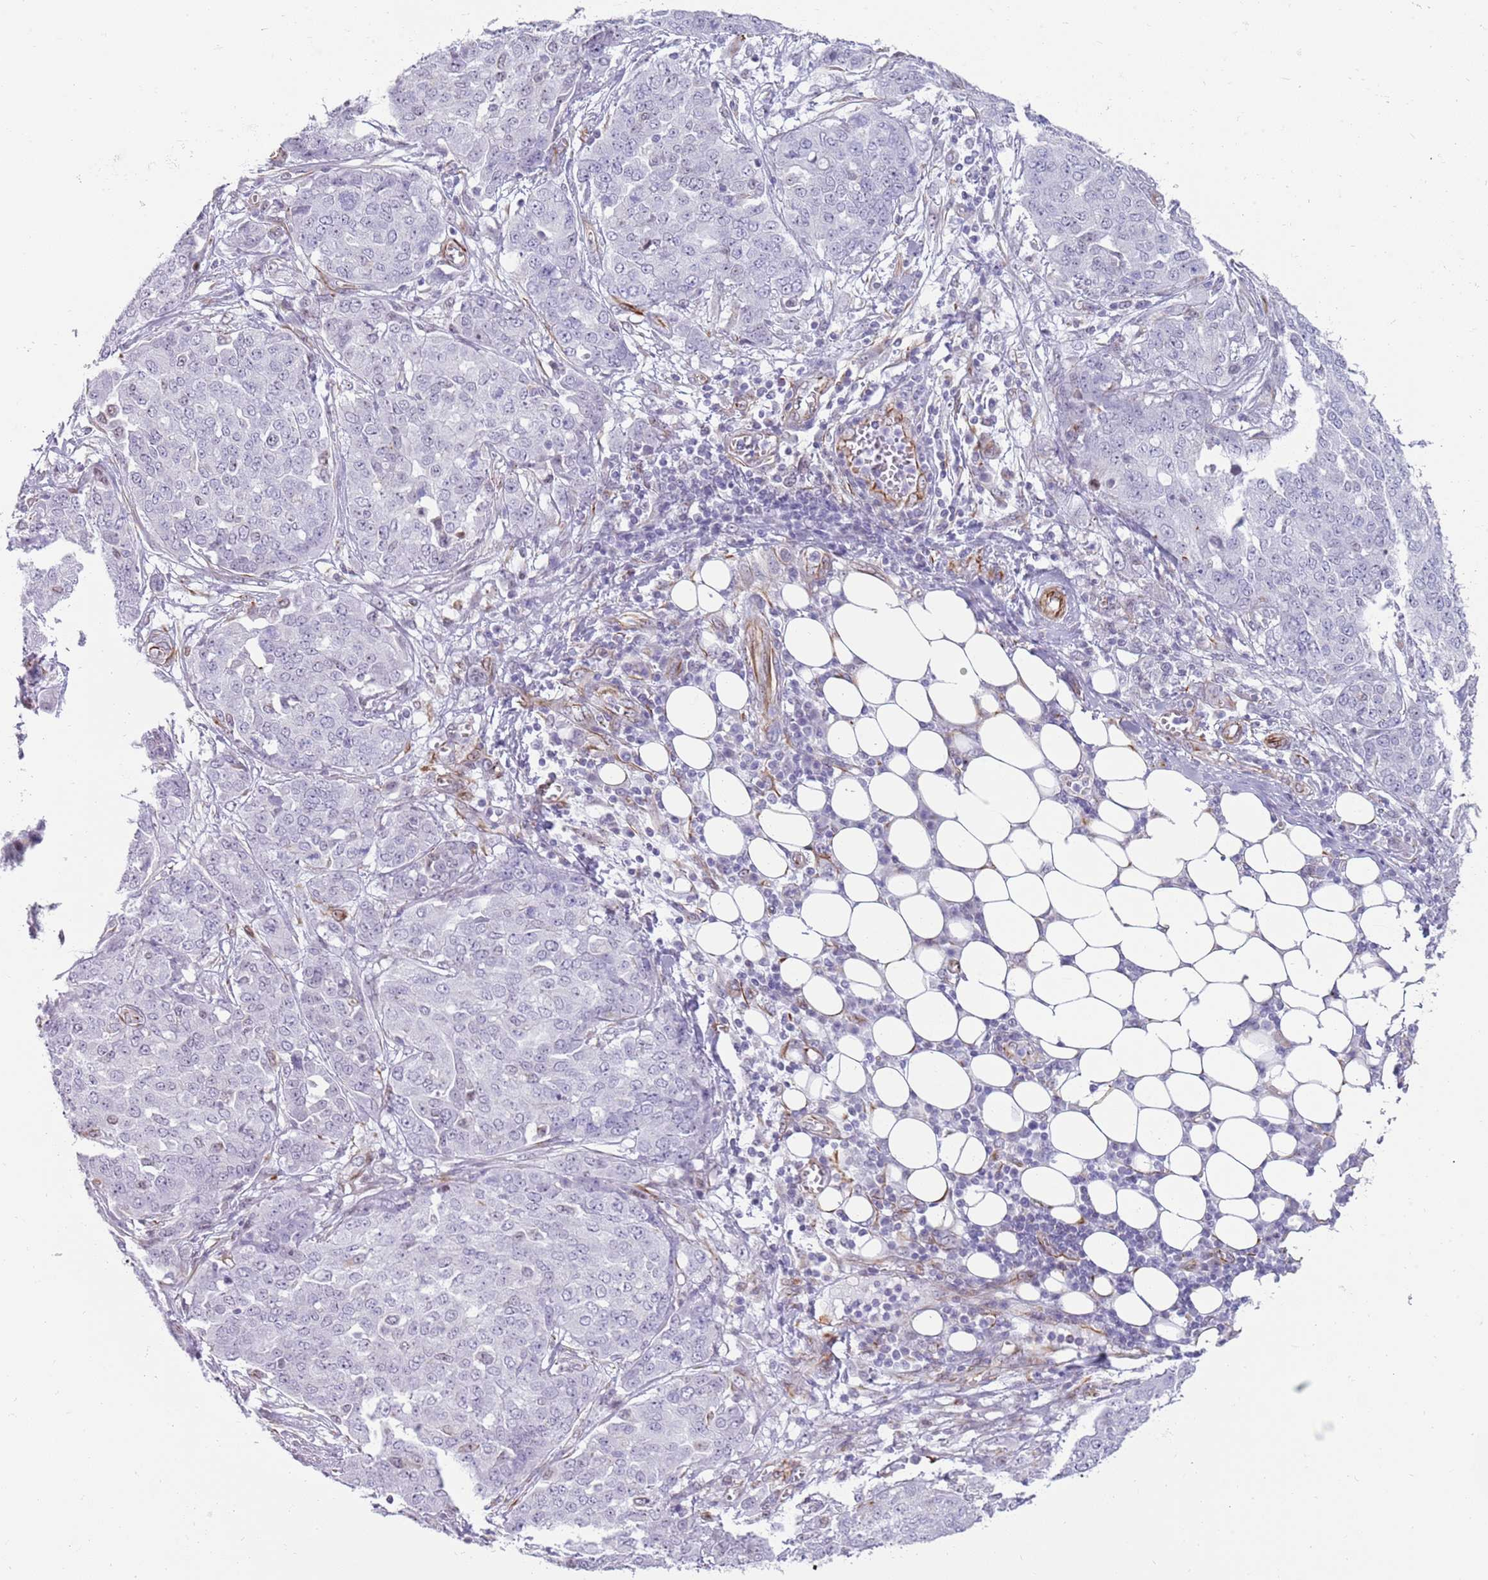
{"staining": {"intensity": "negative", "quantity": "none", "location": "none"}, "tissue": "ovarian cancer", "cell_type": "Tumor cells", "image_type": "cancer", "snomed": [{"axis": "morphology", "description": "Cystadenocarcinoma, serous, NOS"}, {"axis": "topography", "description": "Soft tissue"}, {"axis": "topography", "description": "Ovary"}], "caption": "IHC image of ovarian cancer stained for a protein (brown), which demonstrates no positivity in tumor cells.", "gene": "NBPF3", "patient": {"sex": "female", "age": 57}}